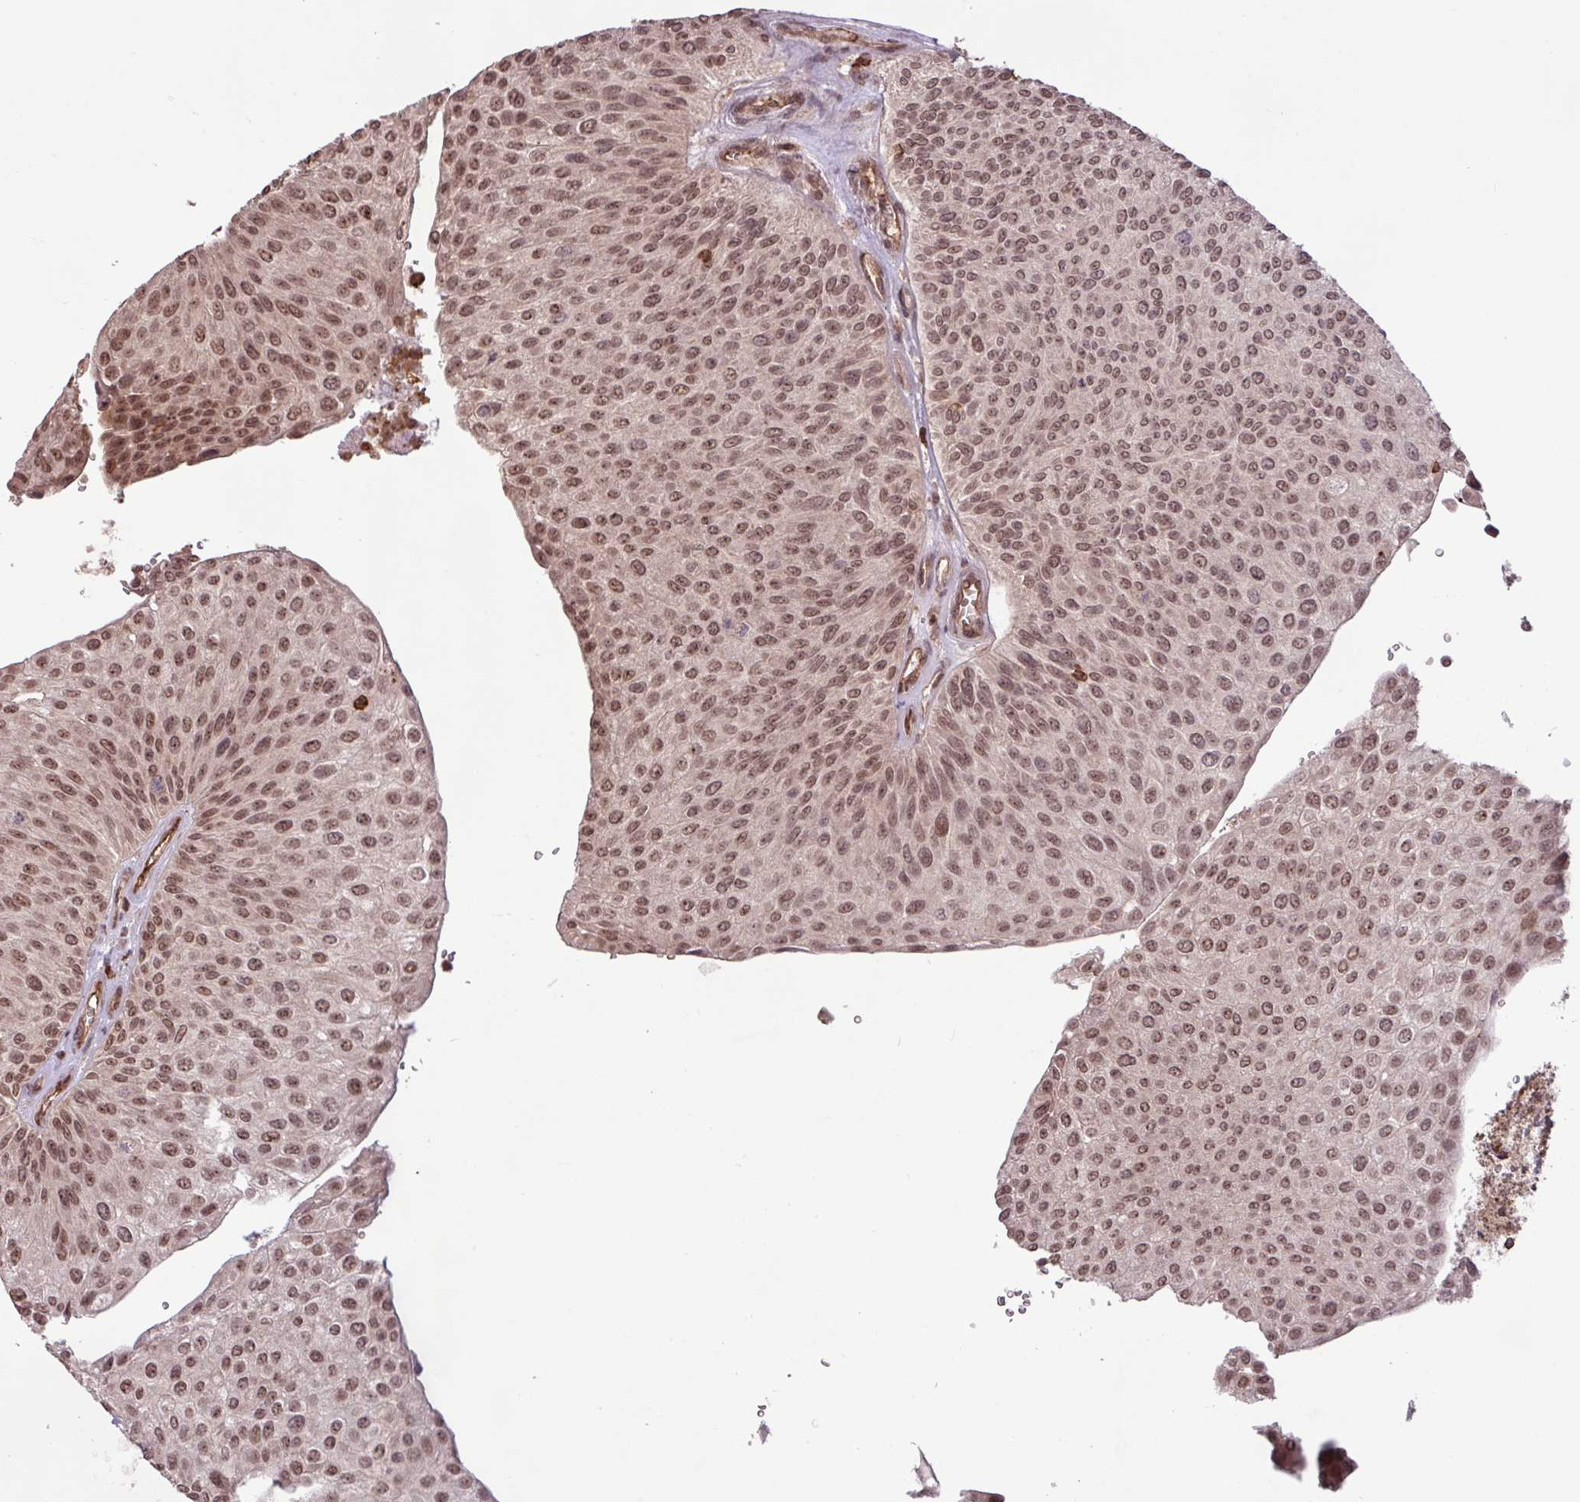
{"staining": {"intensity": "moderate", "quantity": ">75%", "location": "nuclear"}, "tissue": "urothelial cancer", "cell_type": "Tumor cells", "image_type": "cancer", "snomed": [{"axis": "morphology", "description": "Urothelial carcinoma, NOS"}, {"axis": "topography", "description": "Urinary bladder"}], "caption": "Human urothelial cancer stained for a protein (brown) exhibits moderate nuclear positive staining in approximately >75% of tumor cells.", "gene": "GON7", "patient": {"sex": "male", "age": 67}}